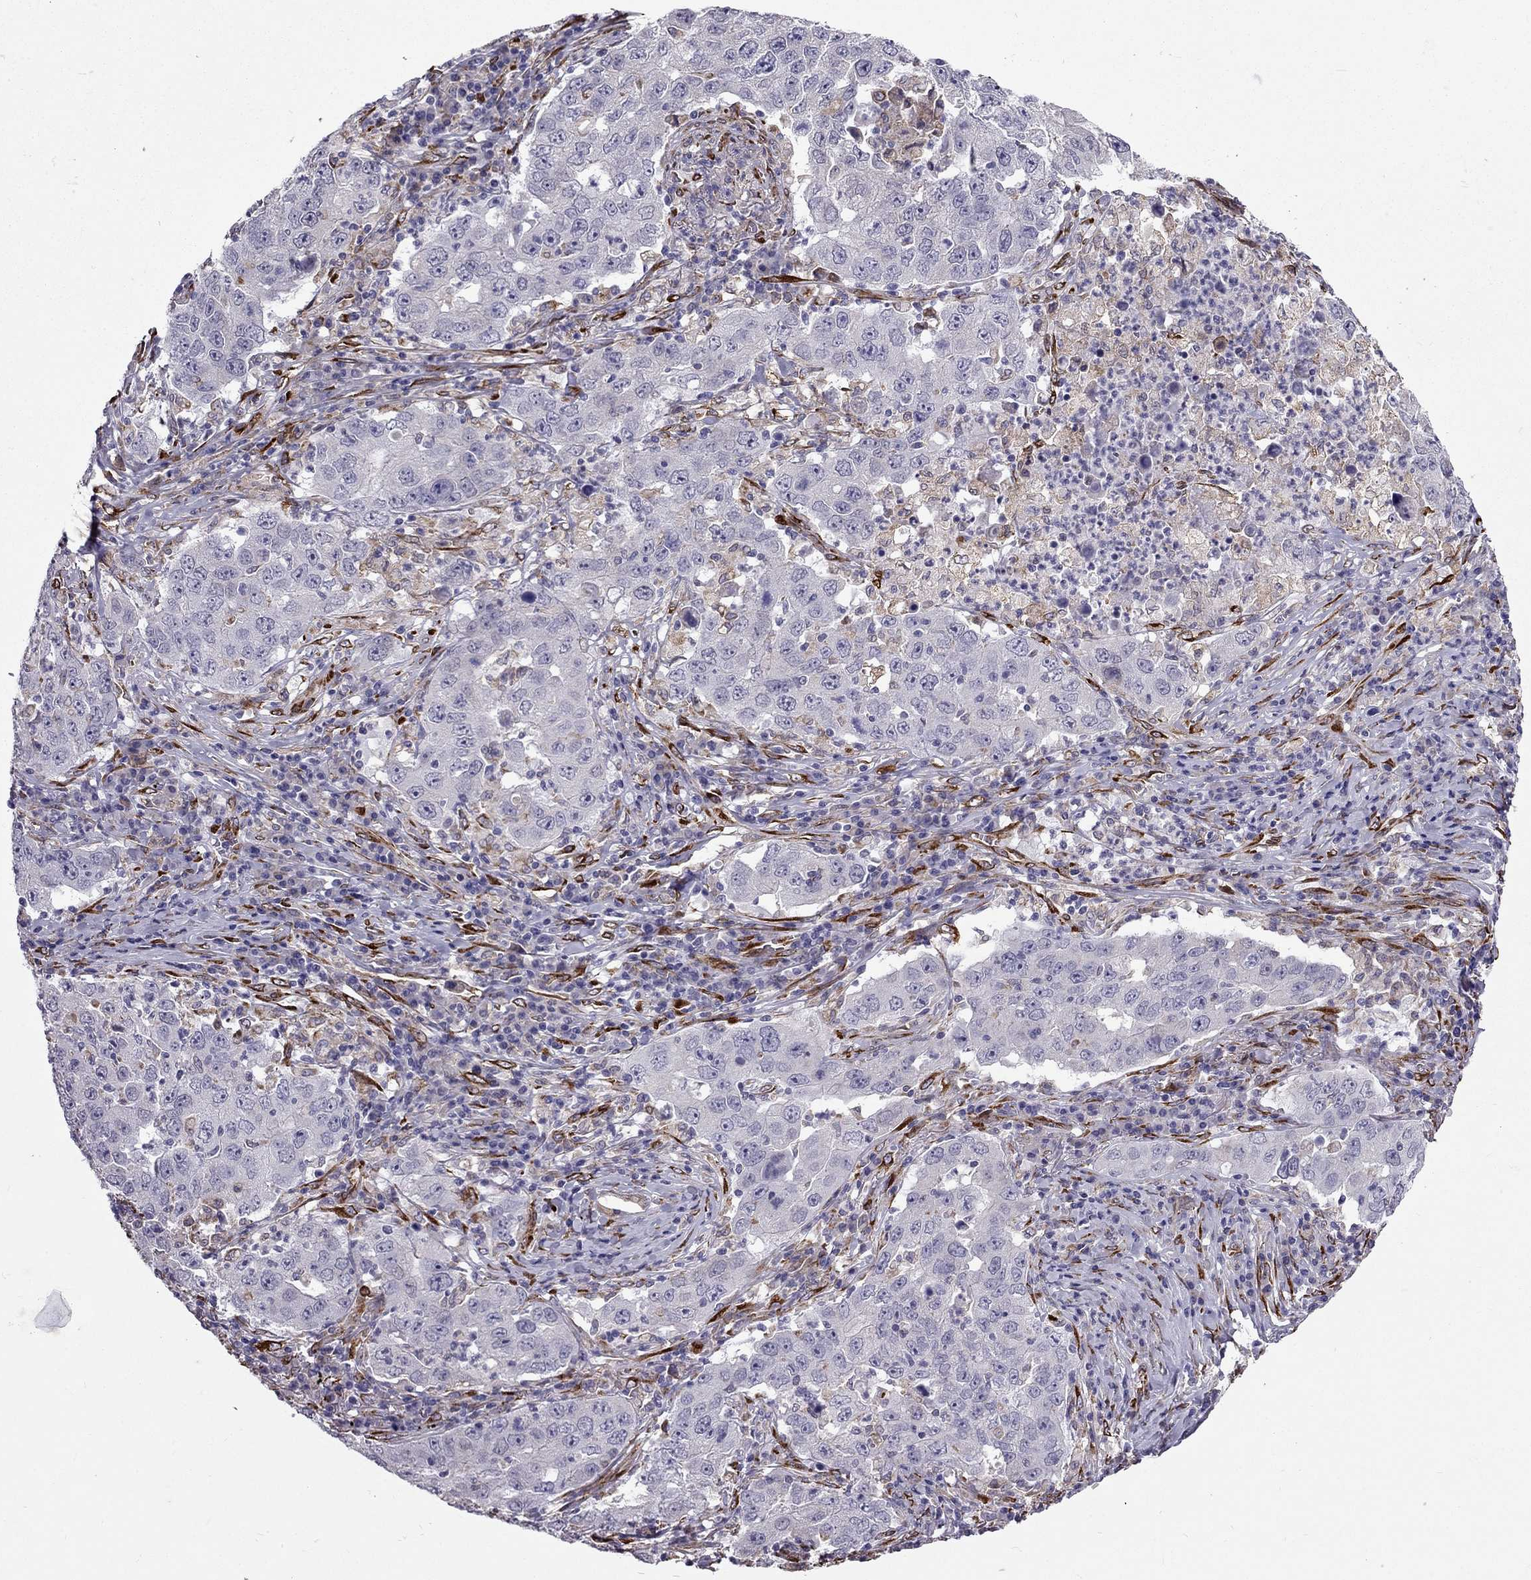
{"staining": {"intensity": "negative", "quantity": "none", "location": "none"}, "tissue": "lung cancer", "cell_type": "Tumor cells", "image_type": "cancer", "snomed": [{"axis": "morphology", "description": "Adenocarcinoma, NOS"}, {"axis": "topography", "description": "Lung"}], "caption": "Tumor cells are negative for protein expression in human adenocarcinoma (lung).", "gene": "IKBIP", "patient": {"sex": "male", "age": 73}}